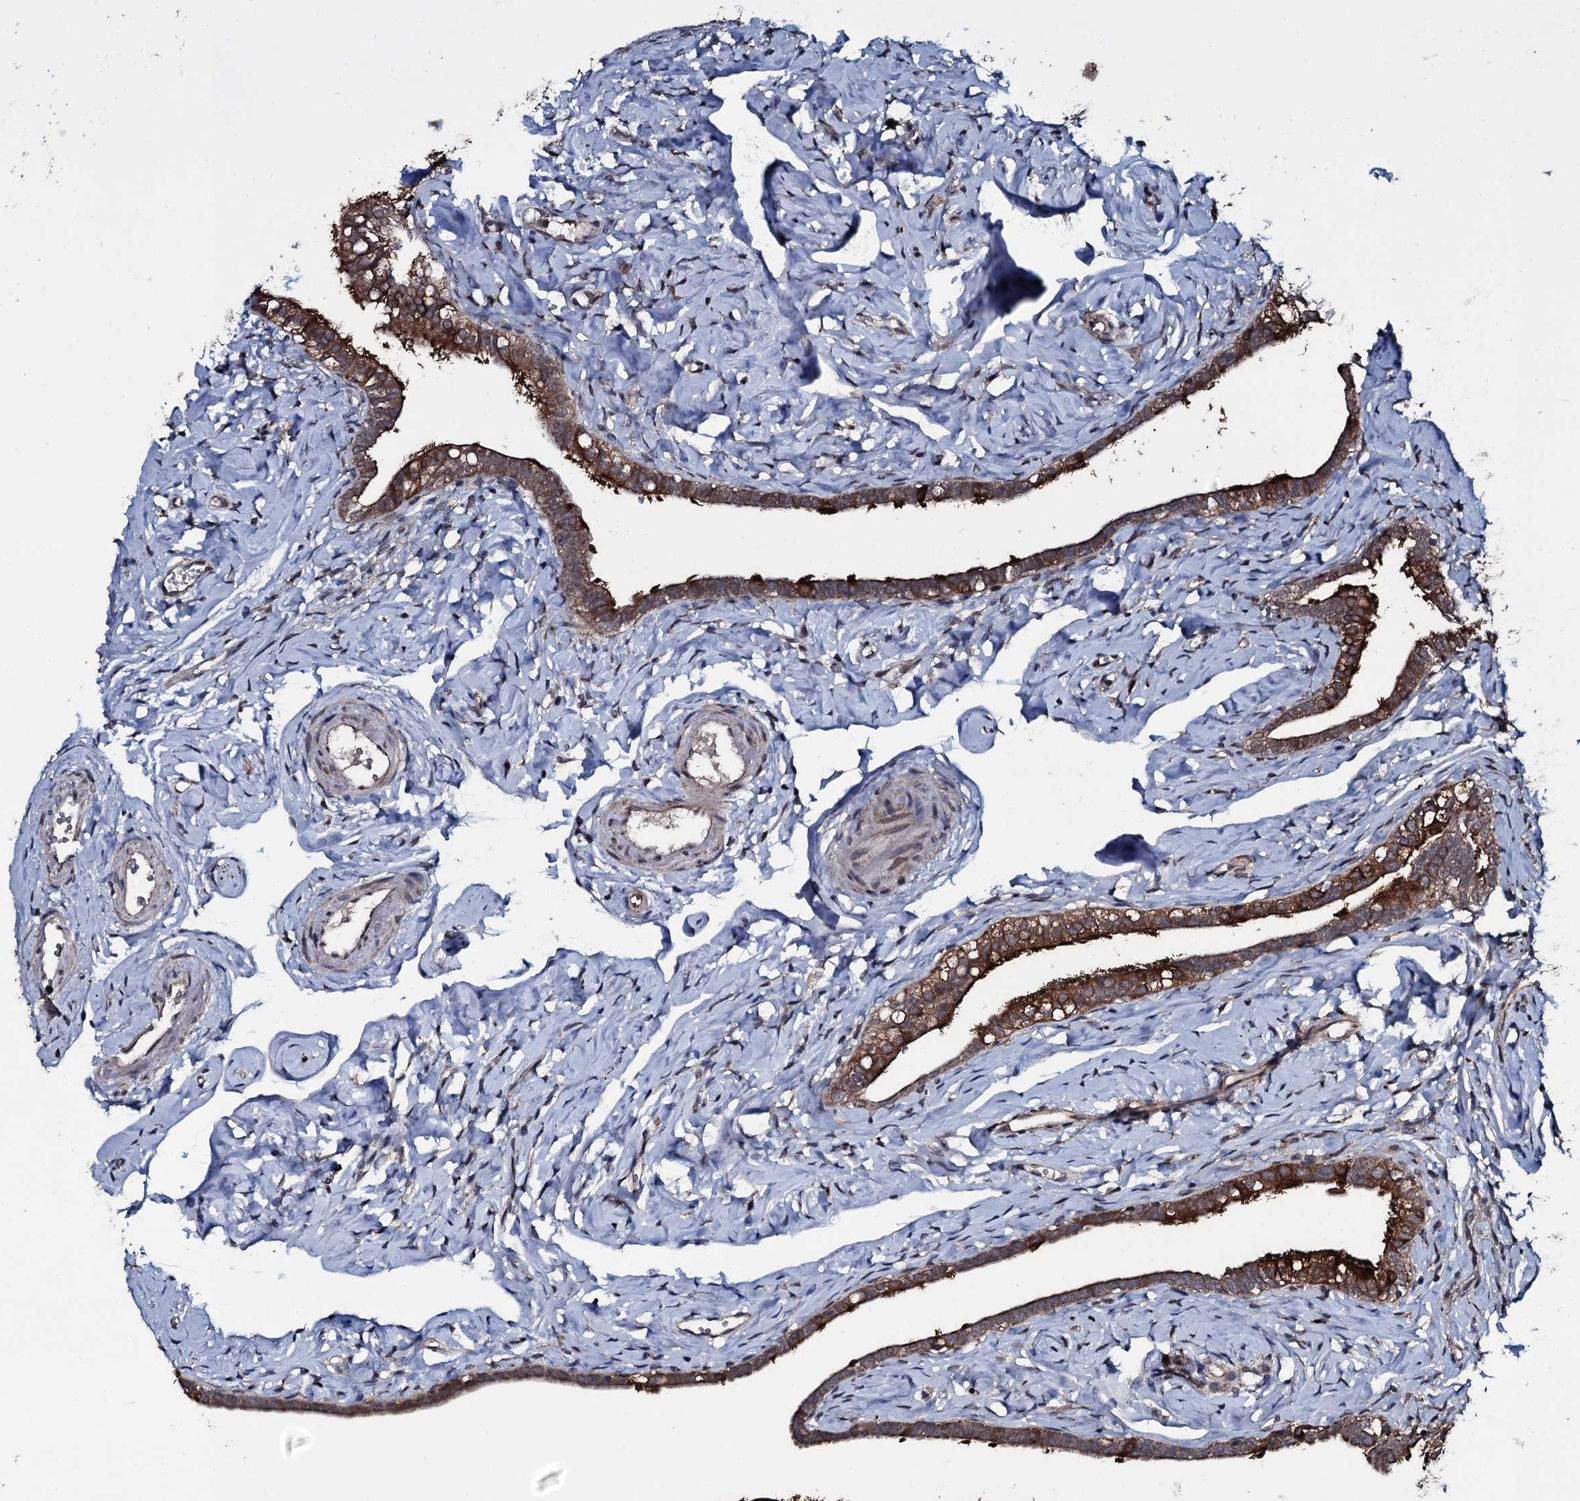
{"staining": {"intensity": "moderate", "quantity": ">75%", "location": "cytoplasmic/membranous"}, "tissue": "fallopian tube", "cell_type": "Glandular cells", "image_type": "normal", "snomed": [{"axis": "morphology", "description": "Normal tissue, NOS"}, {"axis": "topography", "description": "Fallopian tube"}], "caption": "Unremarkable fallopian tube exhibits moderate cytoplasmic/membranous positivity in about >75% of glandular cells Nuclei are stained in blue..", "gene": "MRPS31", "patient": {"sex": "female", "age": 66}}